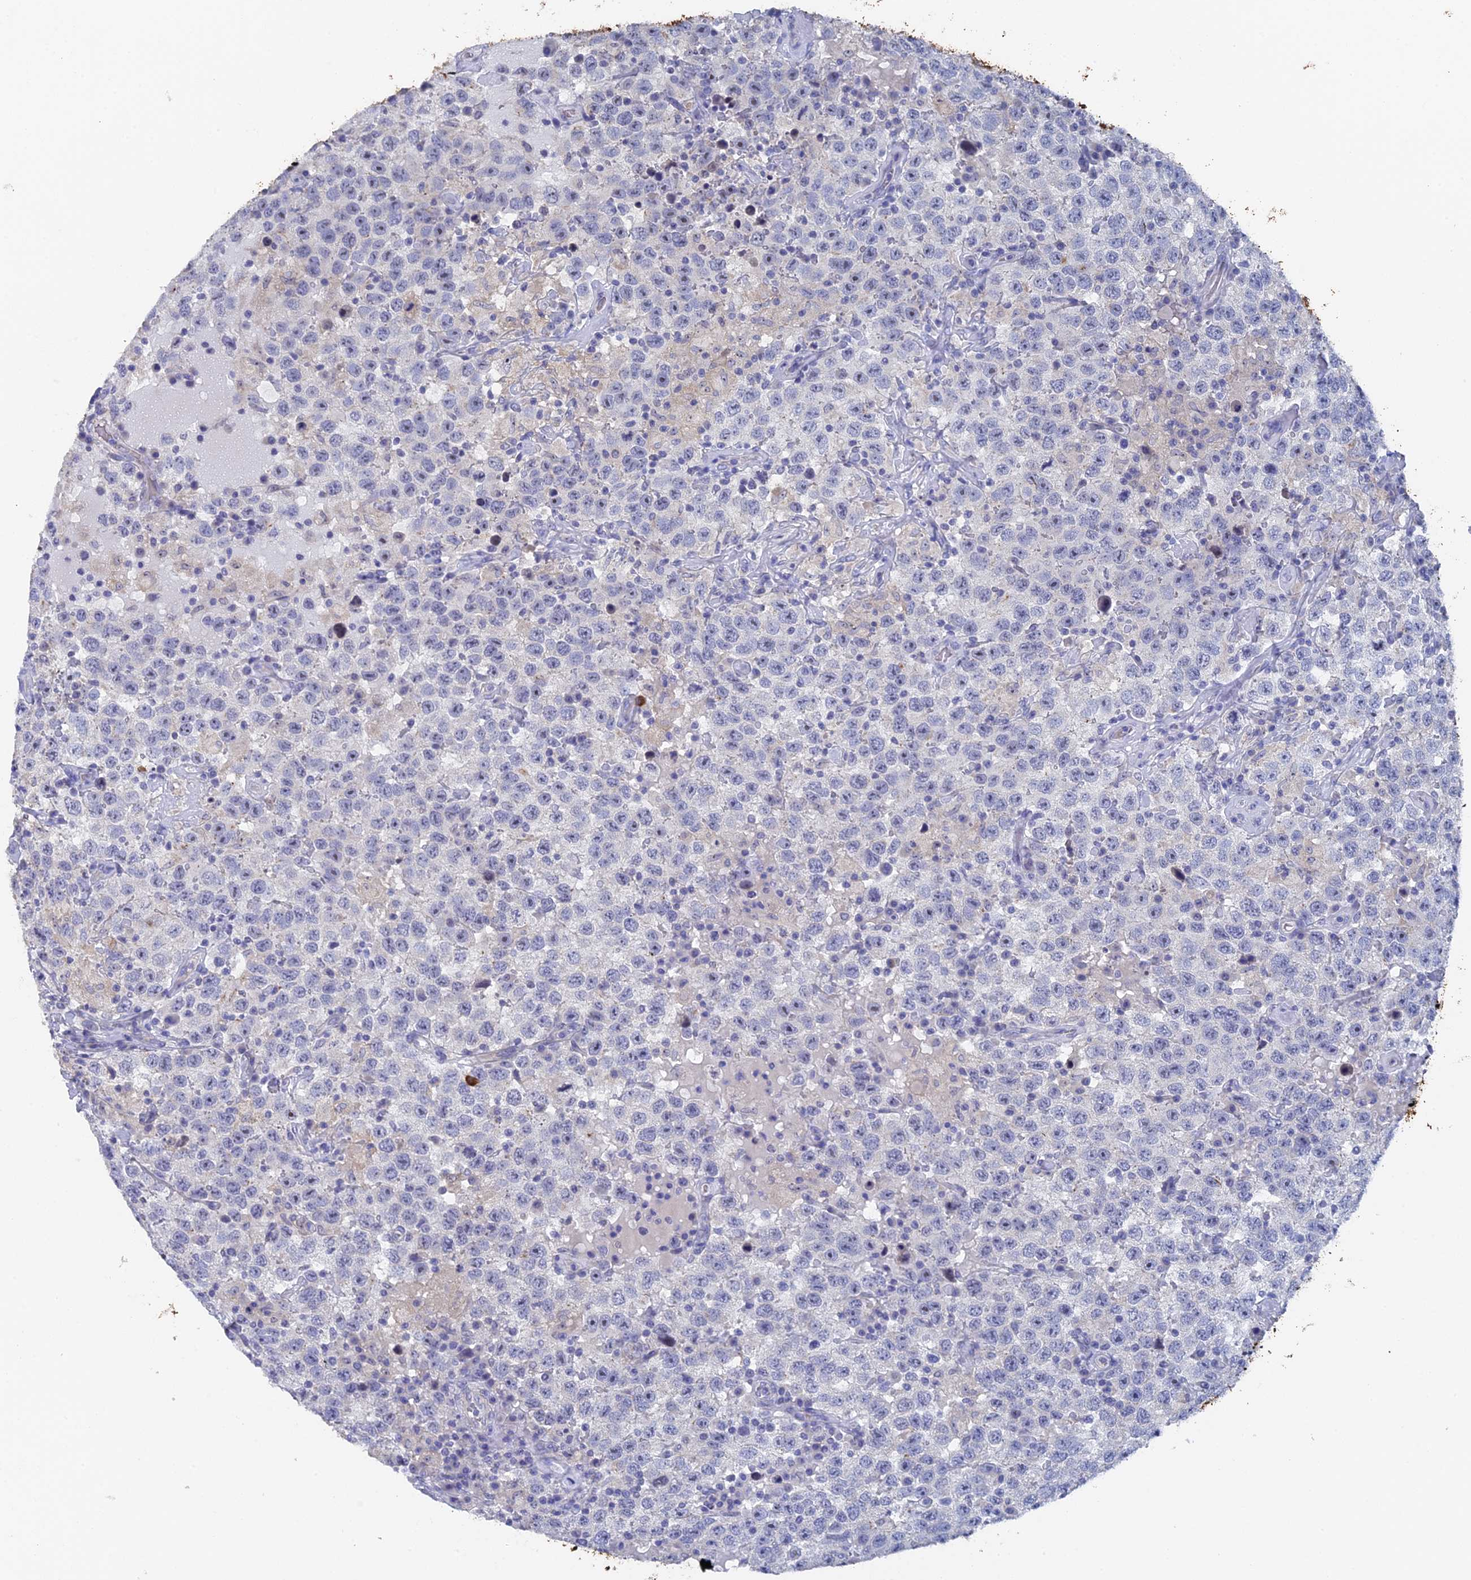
{"staining": {"intensity": "negative", "quantity": "none", "location": "none"}, "tissue": "testis cancer", "cell_type": "Tumor cells", "image_type": "cancer", "snomed": [{"axis": "morphology", "description": "Seminoma, NOS"}, {"axis": "topography", "description": "Testis"}], "caption": "The image demonstrates no staining of tumor cells in testis cancer (seminoma).", "gene": "SRFBP1", "patient": {"sex": "male", "age": 41}}